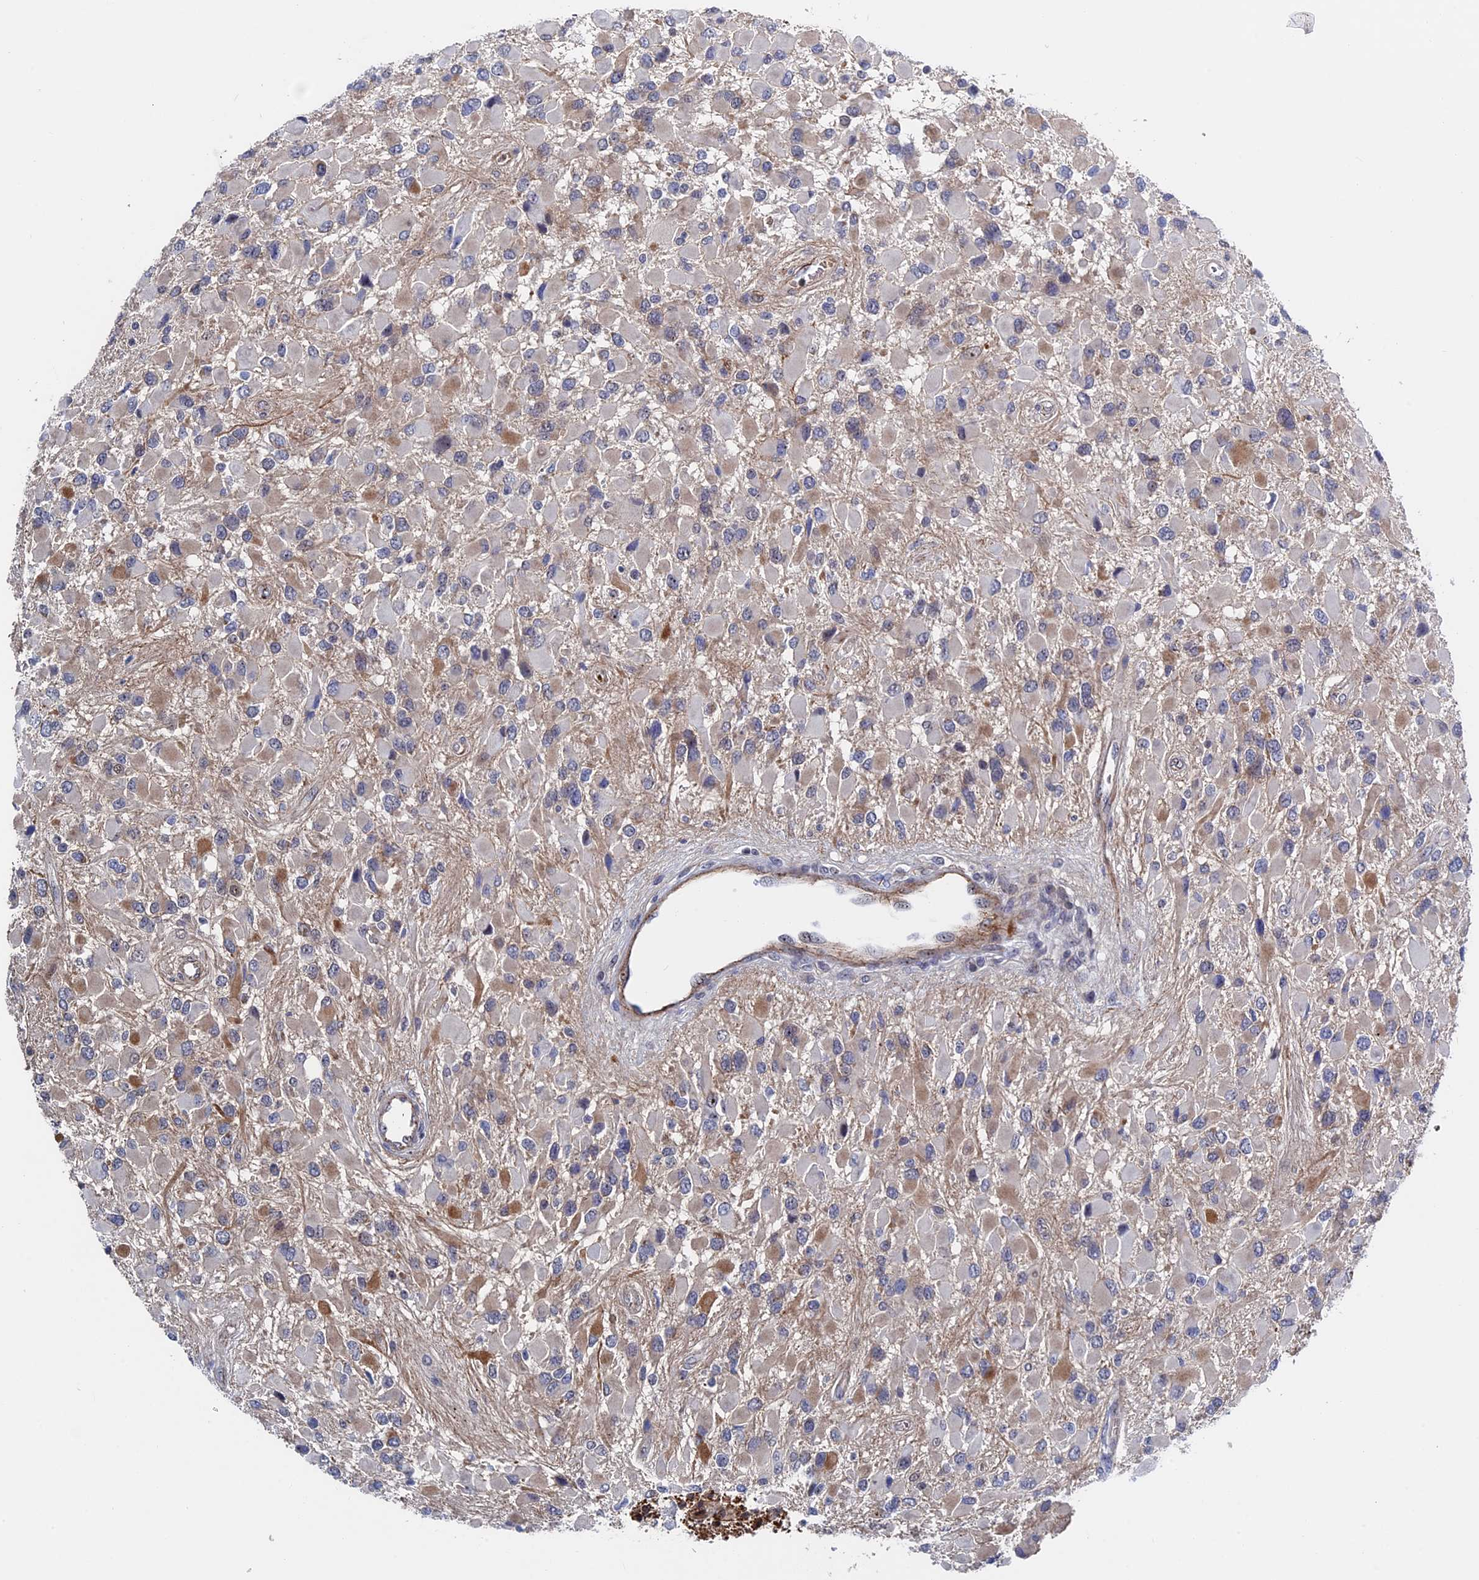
{"staining": {"intensity": "moderate", "quantity": "<25%", "location": "cytoplasmic/membranous"}, "tissue": "glioma", "cell_type": "Tumor cells", "image_type": "cancer", "snomed": [{"axis": "morphology", "description": "Glioma, malignant, High grade"}, {"axis": "topography", "description": "Brain"}], "caption": "The micrograph reveals immunohistochemical staining of malignant high-grade glioma. There is moderate cytoplasmic/membranous expression is present in about <25% of tumor cells.", "gene": "EXOSC9", "patient": {"sex": "male", "age": 53}}